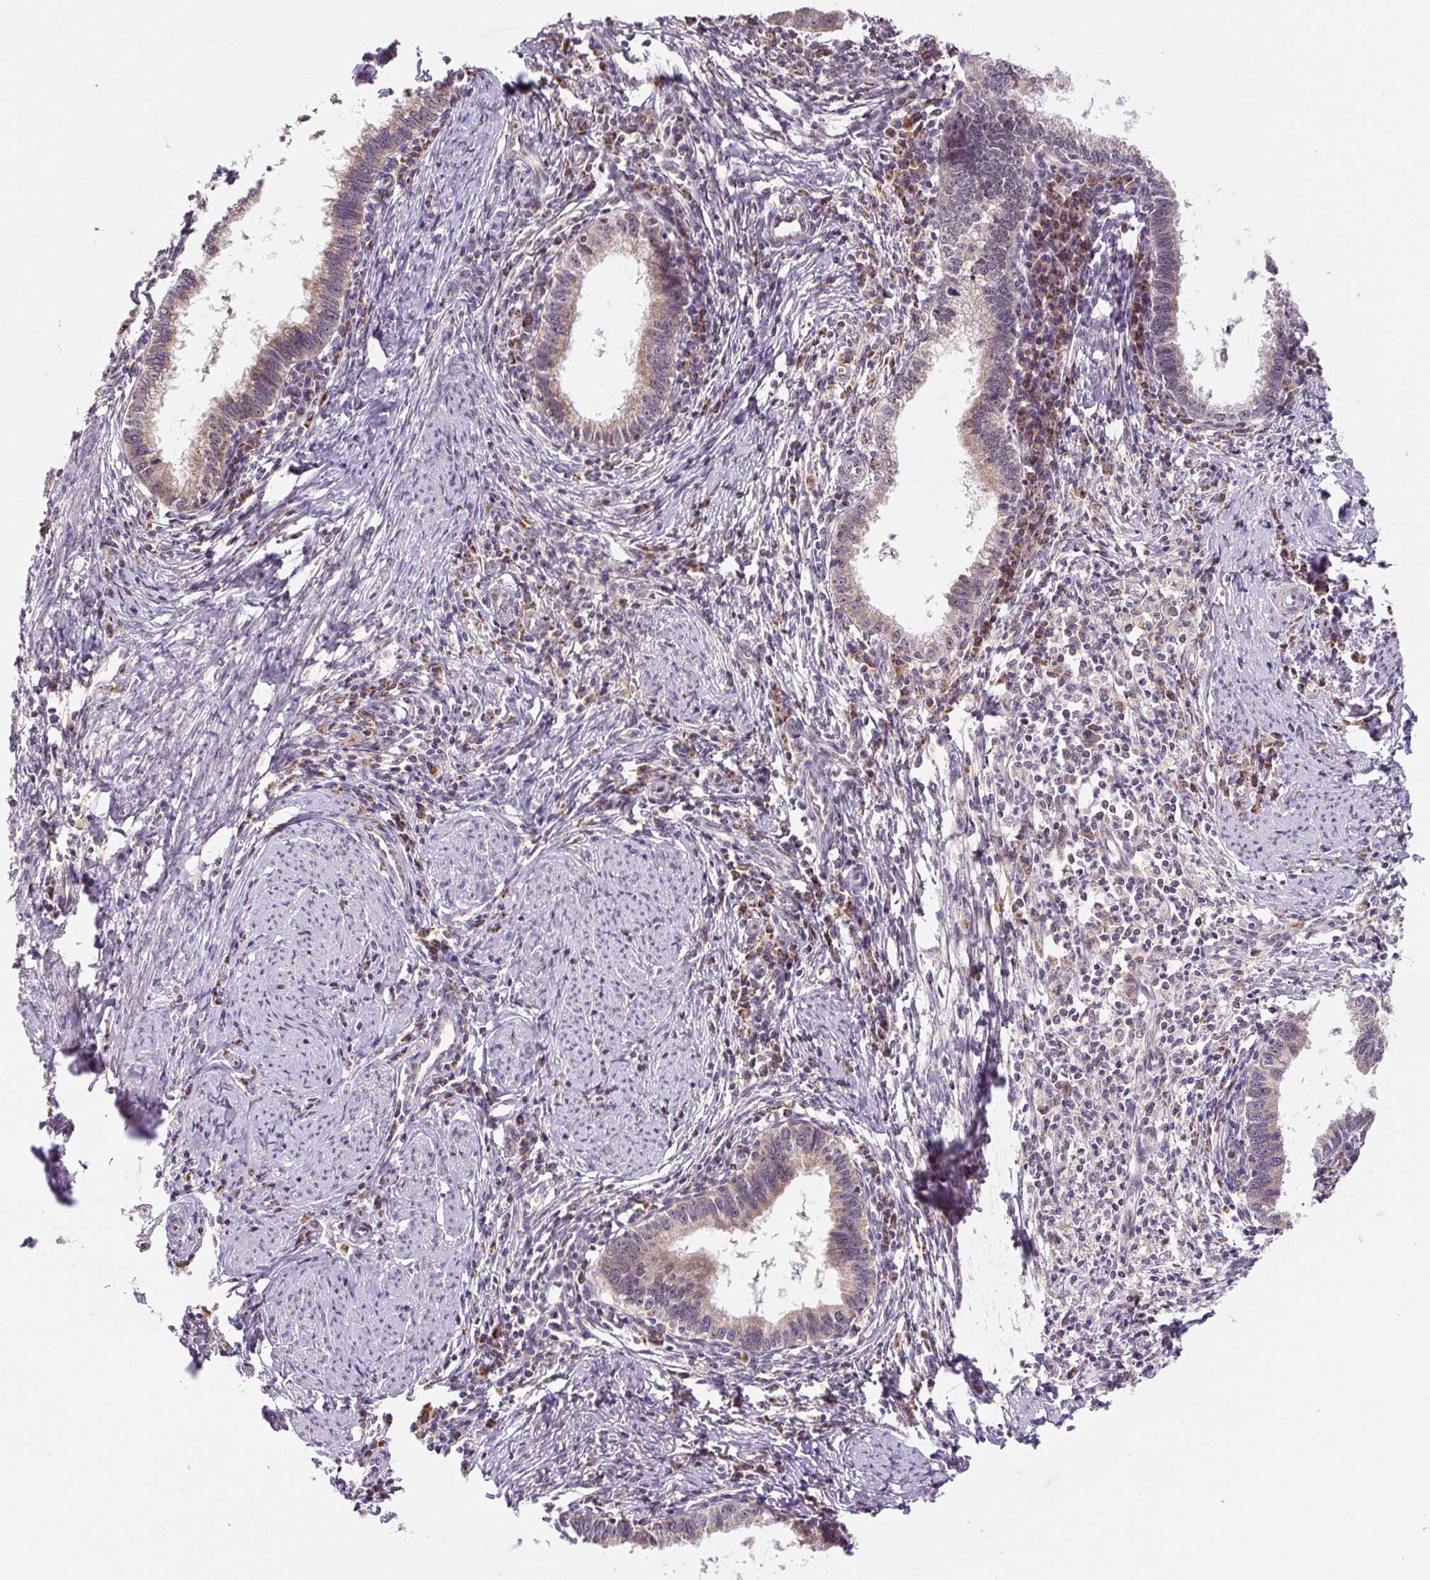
{"staining": {"intensity": "moderate", "quantity": ">75%", "location": "cytoplasmic/membranous"}, "tissue": "cervical cancer", "cell_type": "Tumor cells", "image_type": "cancer", "snomed": [{"axis": "morphology", "description": "Adenocarcinoma, NOS"}, {"axis": "topography", "description": "Cervix"}], "caption": "Cervical cancer (adenocarcinoma) tissue exhibits moderate cytoplasmic/membranous positivity in about >75% of tumor cells", "gene": "MFSD9", "patient": {"sex": "female", "age": 36}}